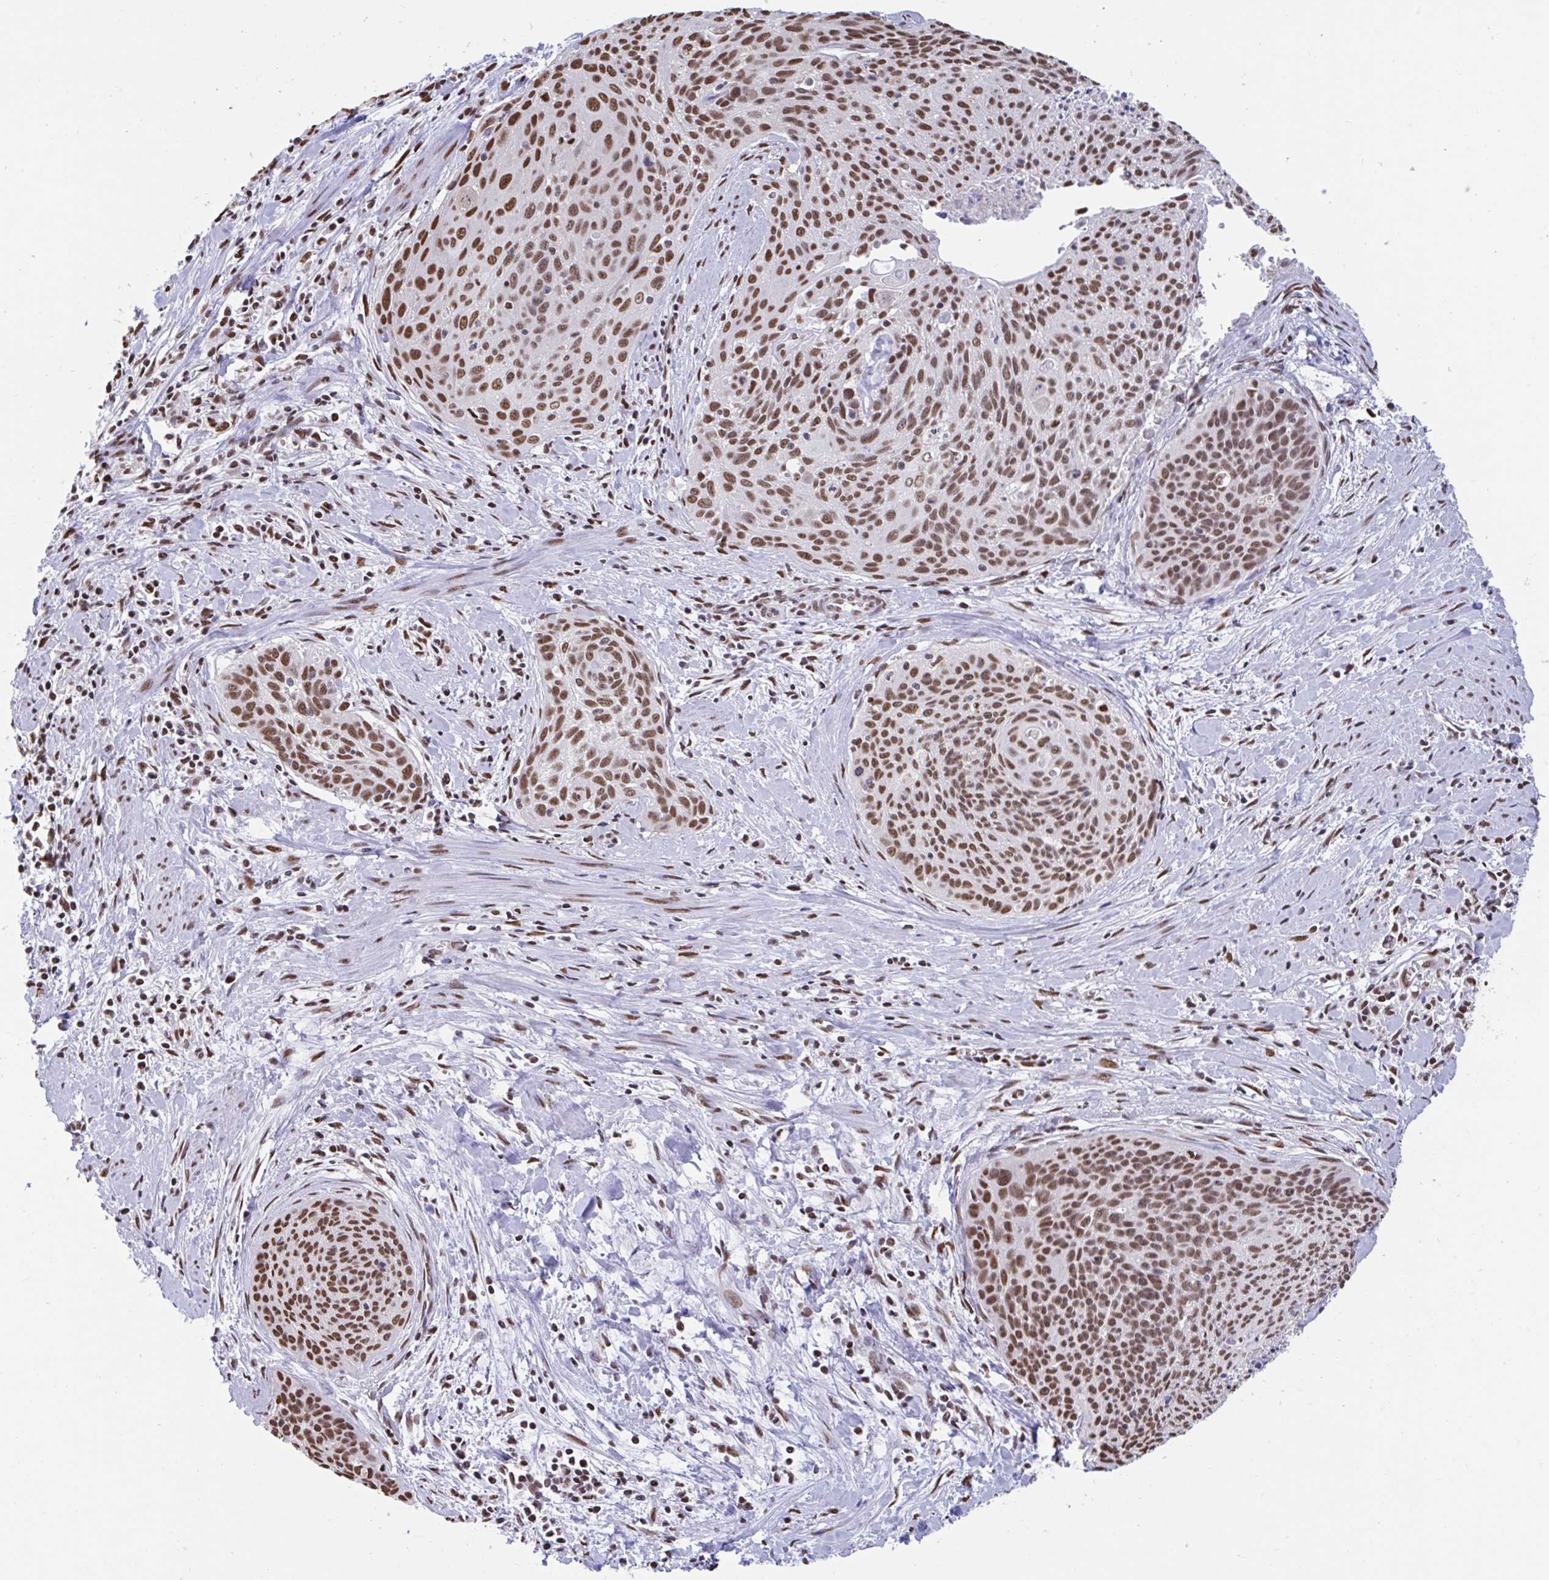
{"staining": {"intensity": "moderate", "quantity": ">75%", "location": "nuclear"}, "tissue": "cervical cancer", "cell_type": "Tumor cells", "image_type": "cancer", "snomed": [{"axis": "morphology", "description": "Squamous cell carcinoma, NOS"}, {"axis": "topography", "description": "Cervix"}], "caption": "A photomicrograph of human cervical cancer stained for a protein demonstrates moderate nuclear brown staining in tumor cells.", "gene": "HNRNPDL", "patient": {"sex": "female", "age": 55}}